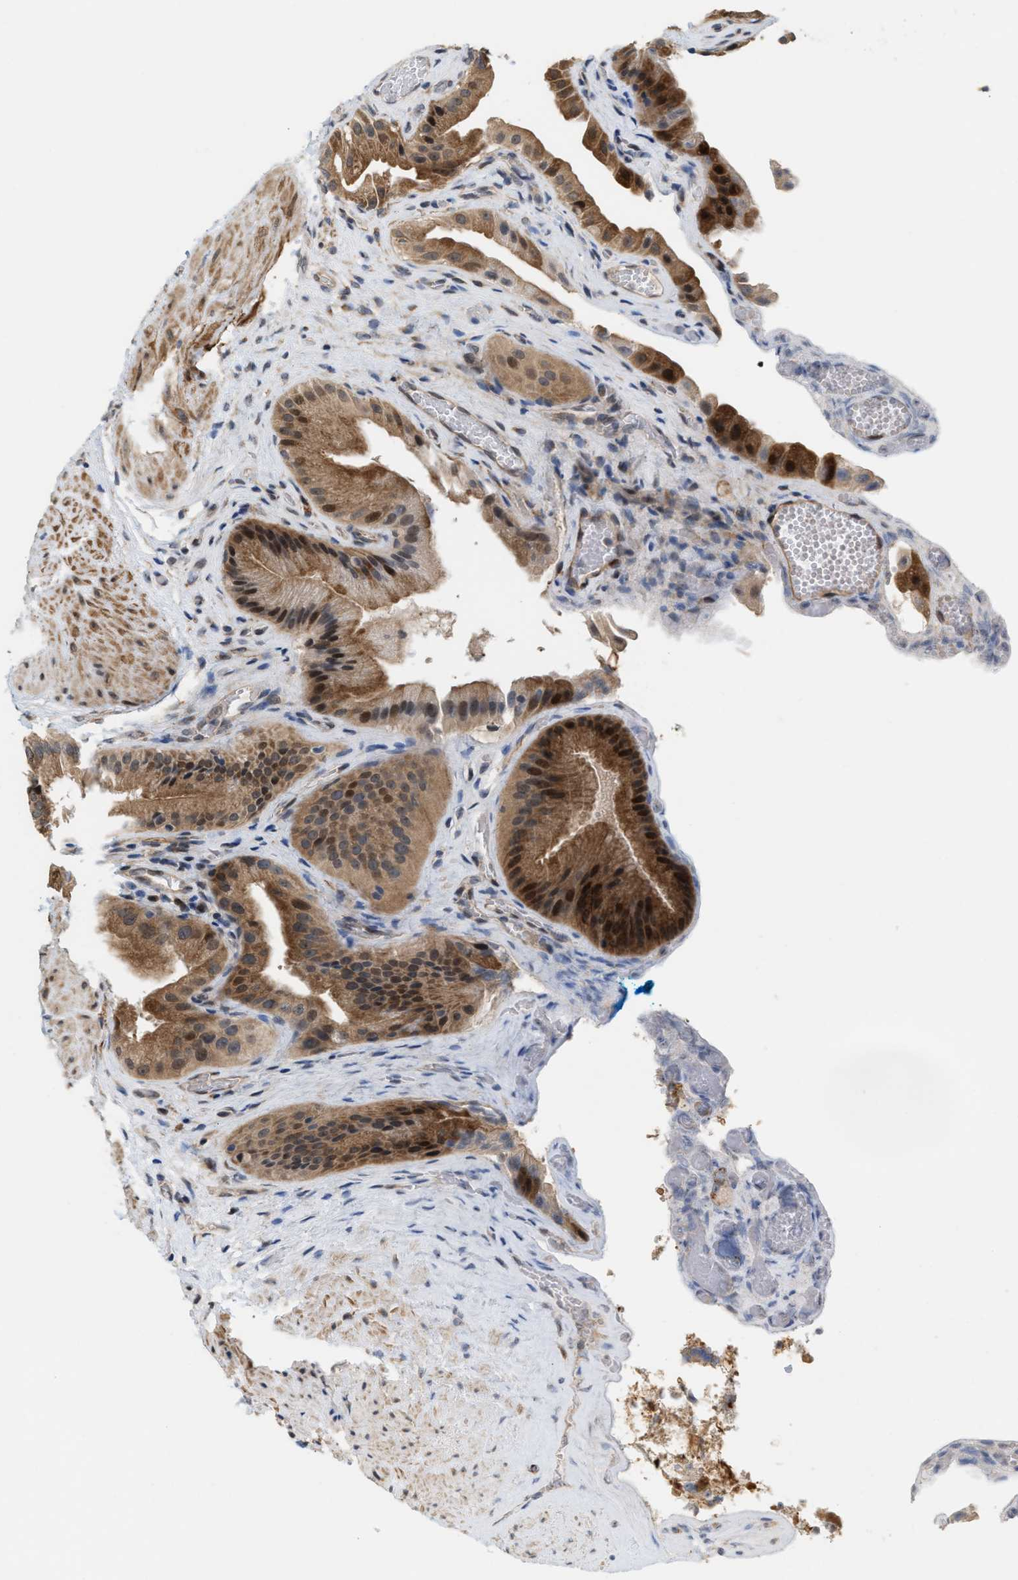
{"staining": {"intensity": "strong", "quantity": ">75%", "location": "cytoplasmic/membranous"}, "tissue": "gallbladder", "cell_type": "Glandular cells", "image_type": "normal", "snomed": [{"axis": "morphology", "description": "Normal tissue, NOS"}, {"axis": "topography", "description": "Gallbladder"}], "caption": "Immunohistochemistry image of unremarkable gallbladder: human gallbladder stained using IHC shows high levels of strong protein expression localized specifically in the cytoplasmic/membranous of glandular cells, appearing as a cytoplasmic/membranous brown color.", "gene": "MFSD6", "patient": {"sex": "male", "age": 49}}